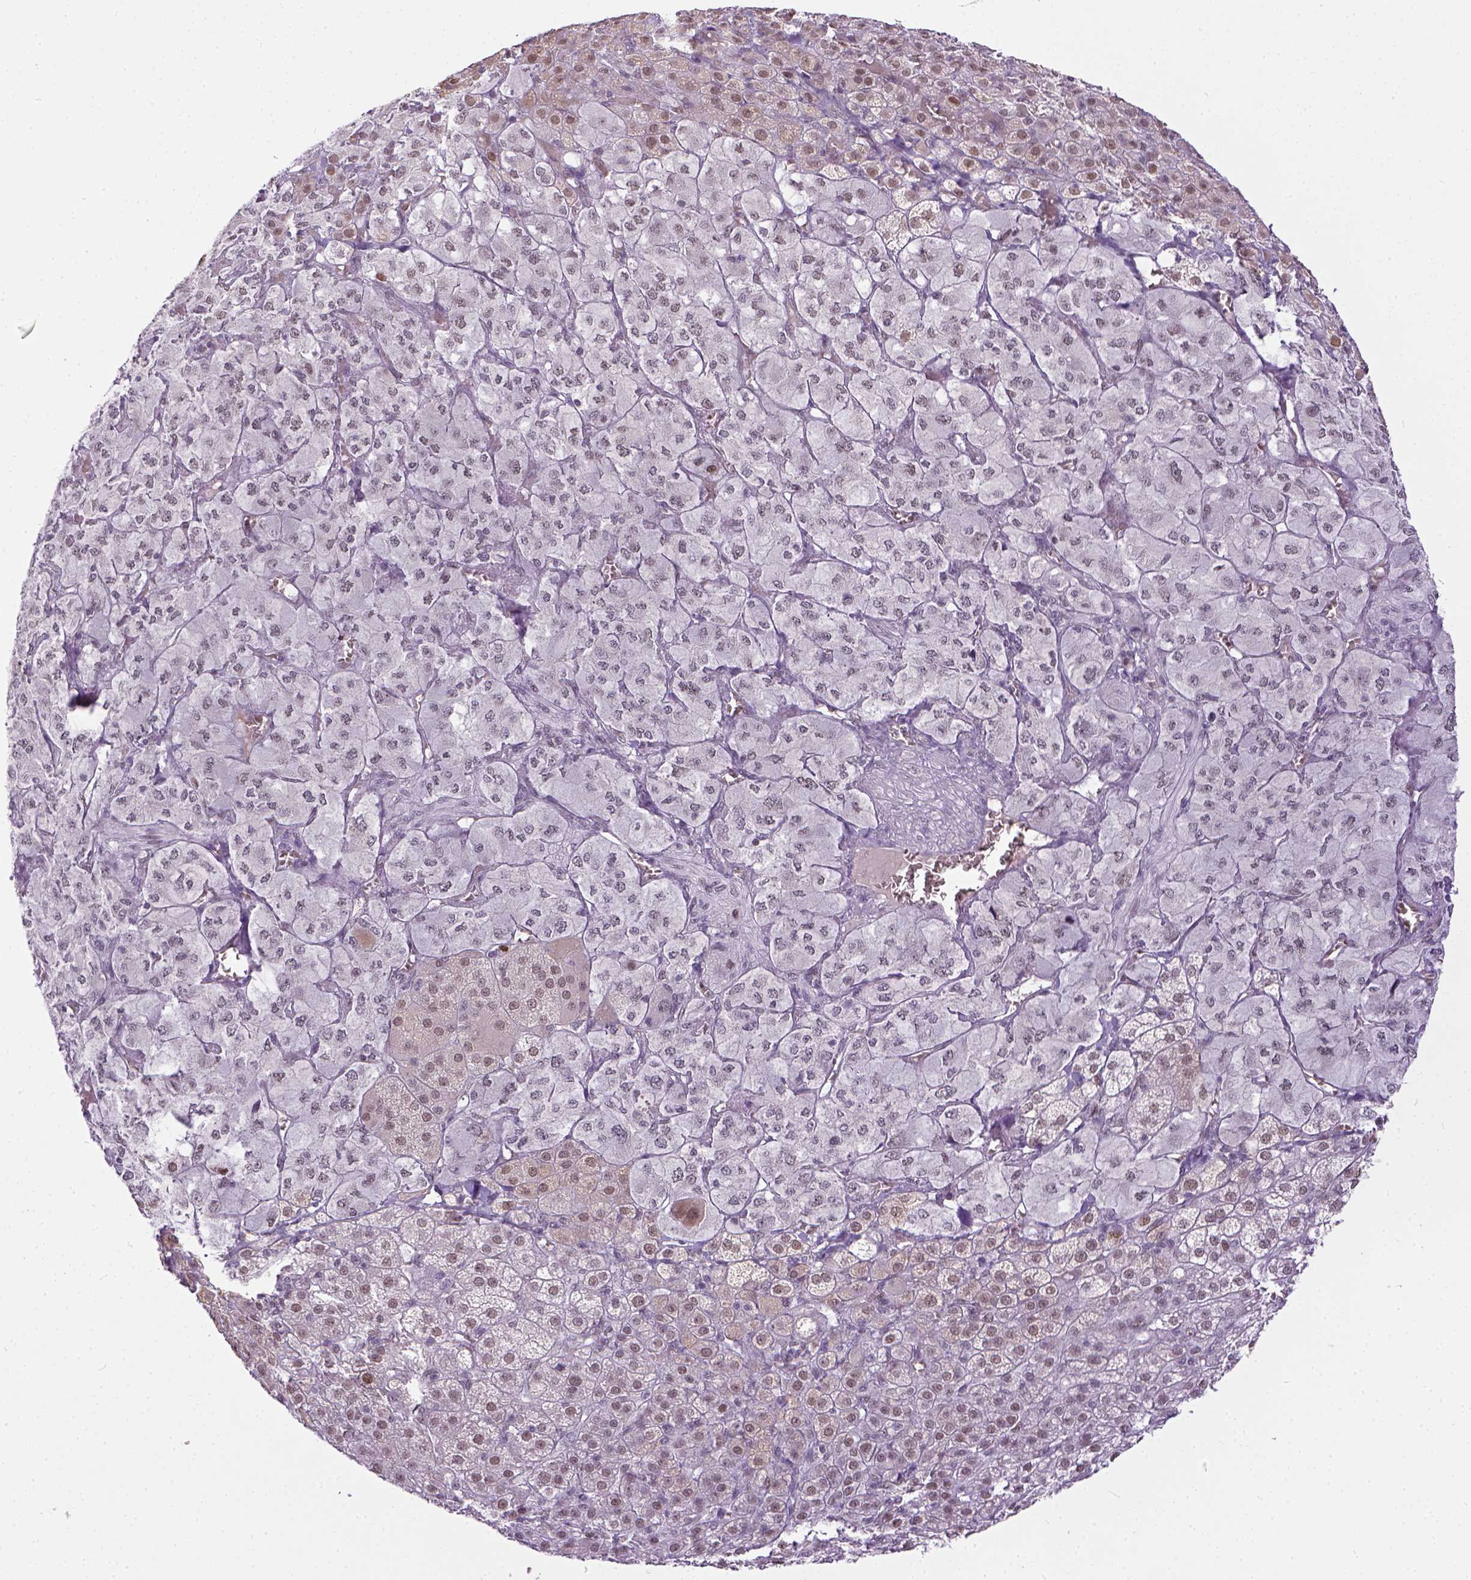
{"staining": {"intensity": "strong", "quantity": ">75%", "location": "nuclear"}, "tissue": "adrenal gland", "cell_type": "Glandular cells", "image_type": "normal", "snomed": [{"axis": "morphology", "description": "Normal tissue, NOS"}, {"axis": "topography", "description": "Adrenal gland"}], "caption": "Brown immunohistochemical staining in unremarkable adrenal gland shows strong nuclear staining in approximately >75% of glandular cells.", "gene": "ERCC1", "patient": {"sex": "female", "age": 60}}